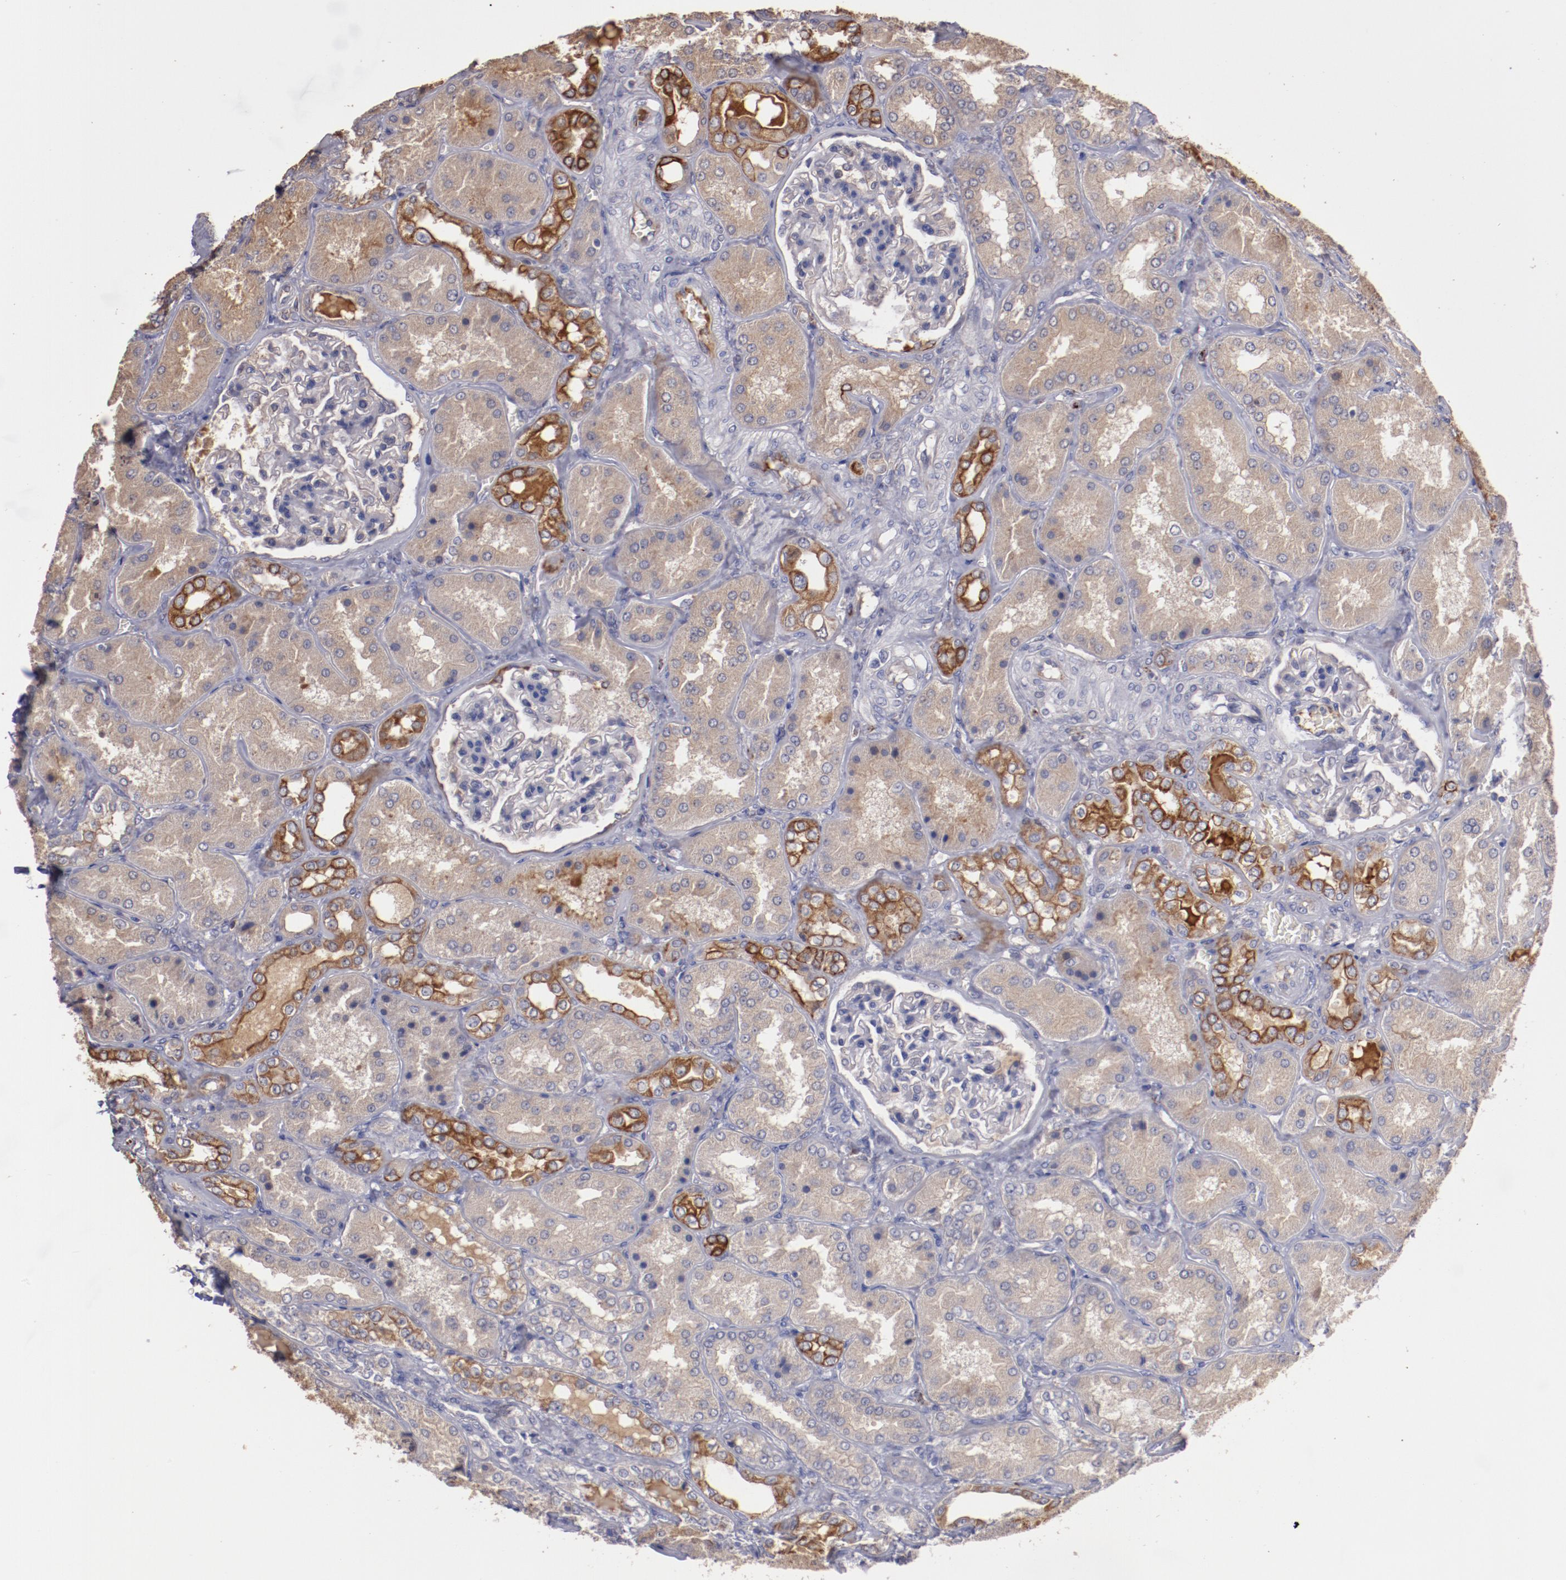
{"staining": {"intensity": "weak", "quantity": "<25%", "location": "cytoplasmic/membranous"}, "tissue": "kidney", "cell_type": "Cells in glomeruli", "image_type": "normal", "snomed": [{"axis": "morphology", "description": "Normal tissue, NOS"}, {"axis": "topography", "description": "Kidney"}], "caption": "High power microscopy histopathology image of an immunohistochemistry (IHC) micrograph of unremarkable kidney, revealing no significant staining in cells in glomeruli. The staining is performed using DAB brown chromogen with nuclei counter-stained in using hematoxylin.", "gene": "SRRD", "patient": {"sex": "female", "age": 56}}